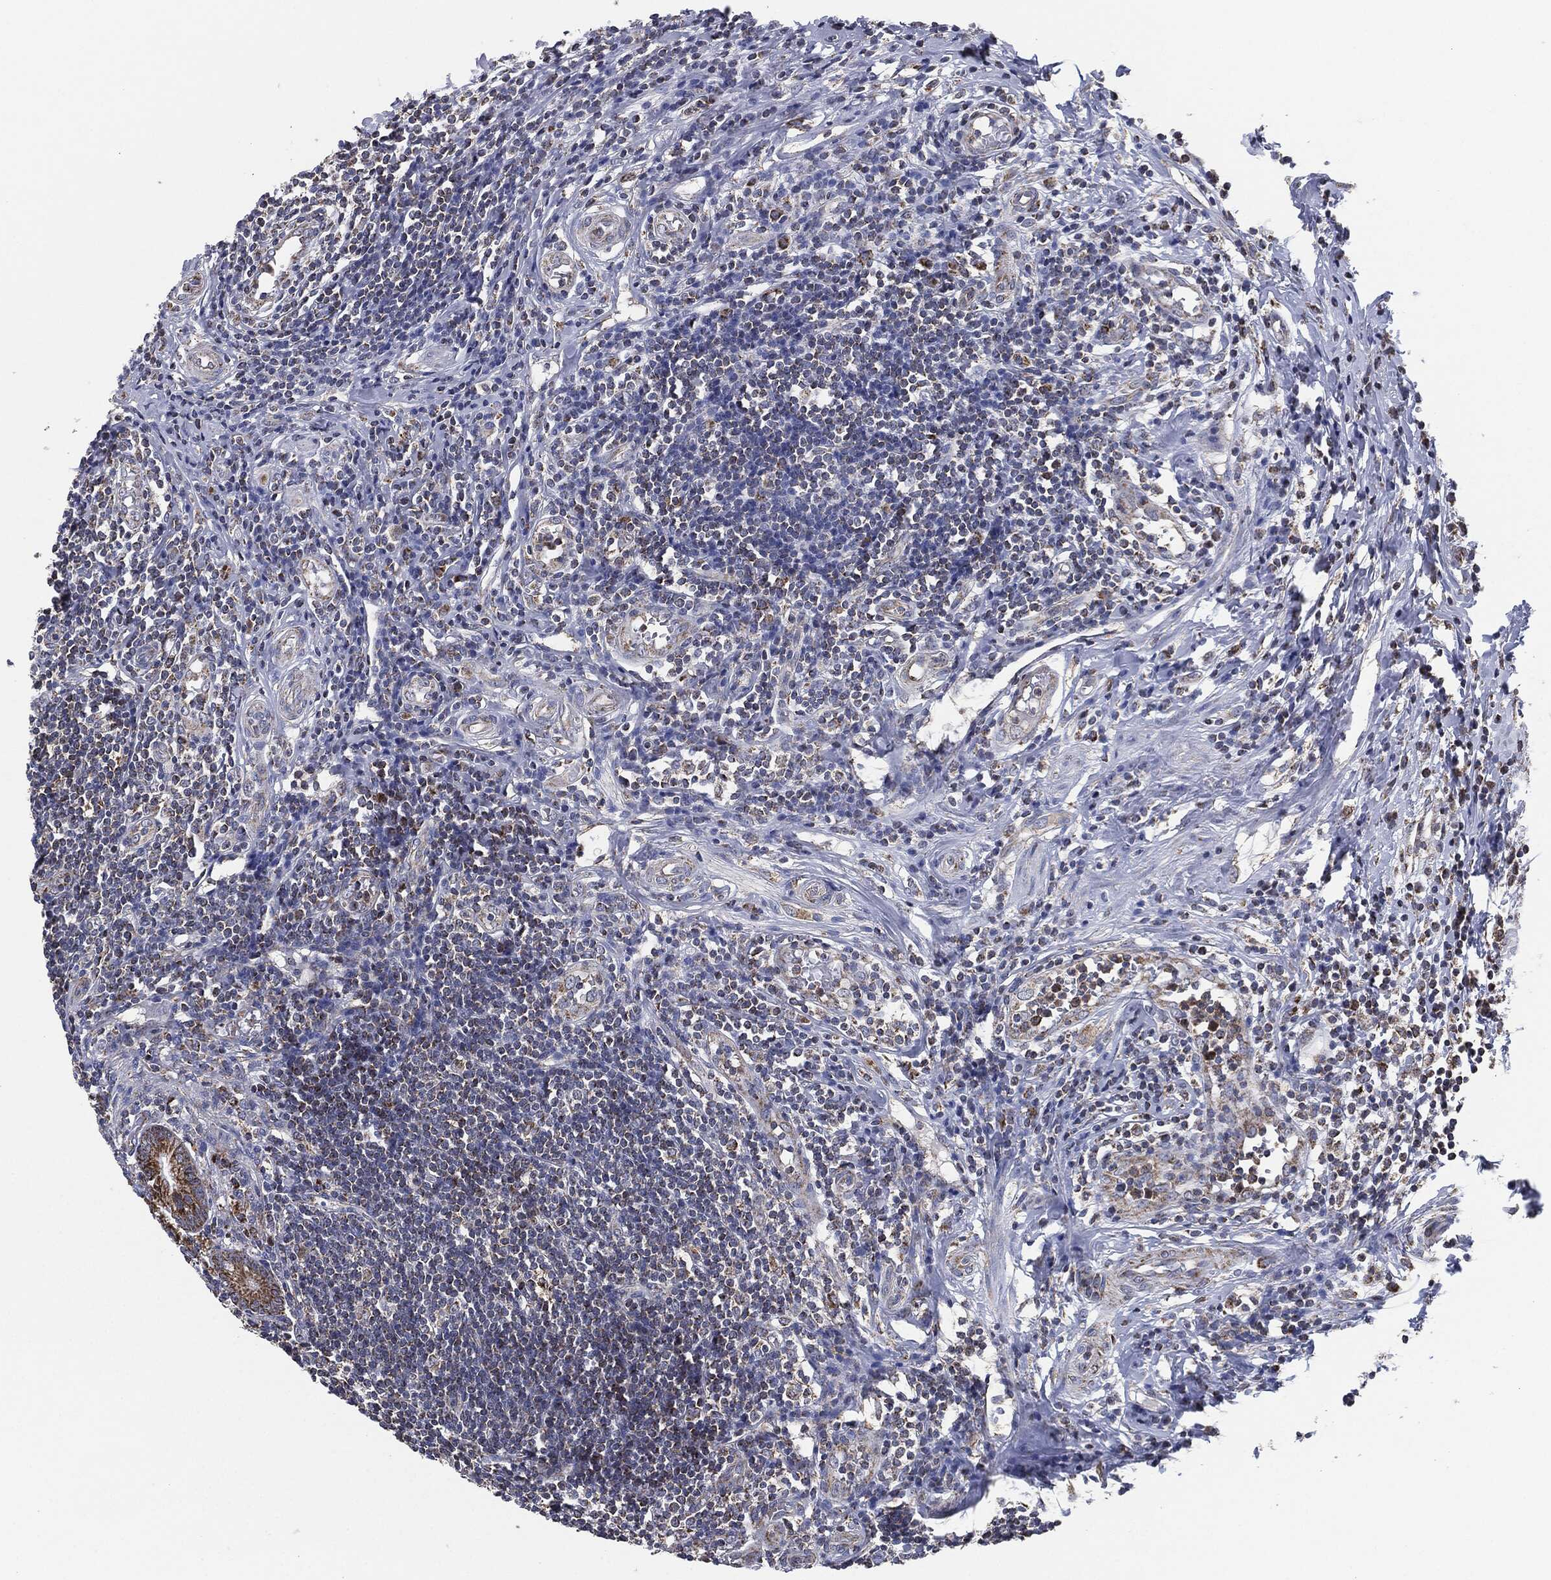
{"staining": {"intensity": "moderate", "quantity": "25%-75%", "location": "cytoplasmic/membranous"}, "tissue": "appendix", "cell_type": "Glandular cells", "image_type": "normal", "snomed": [{"axis": "morphology", "description": "Normal tissue, NOS"}, {"axis": "morphology", "description": "Inflammation, NOS"}, {"axis": "topography", "description": "Appendix"}], "caption": "Immunohistochemical staining of unremarkable human appendix displays medium levels of moderate cytoplasmic/membranous positivity in about 25%-75% of glandular cells. The staining was performed using DAB (3,3'-diaminobenzidine) to visualize the protein expression in brown, while the nuclei were stained in blue with hematoxylin (Magnification: 20x).", "gene": "NDUFV2", "patient": {"sex": "male", "age": 16}}